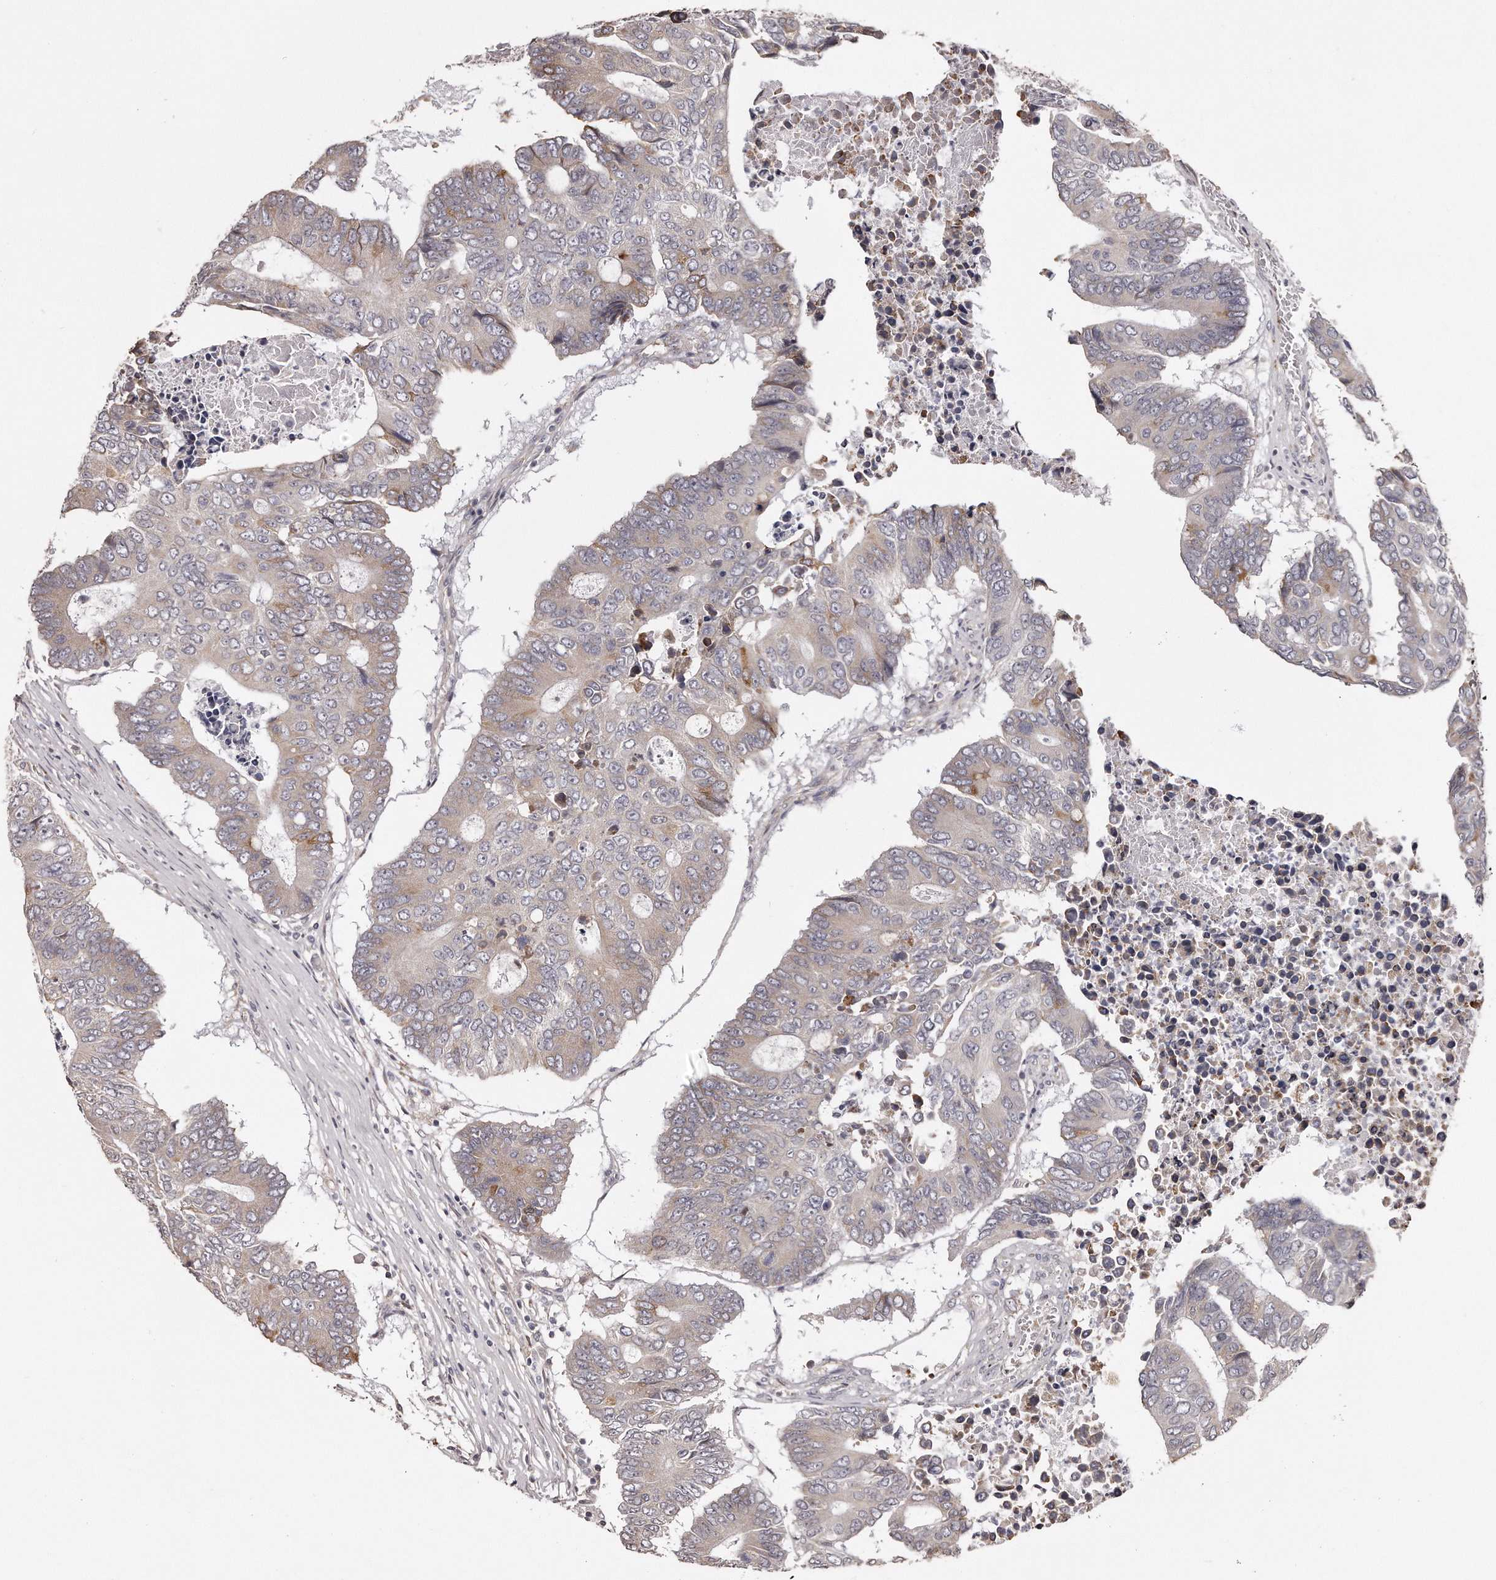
{"staining": {"intensity": "weak", "quantity": "<25%", "location": "cytoplasmic/membranous"}, "tissue": "colorectal cancer", "cell_type": "Tumor cells", "image_type": "cancer", "snomed": [{"axis": "morphology", "description": "Adenocarcinoma, NOS"}, {"axis": "topography", "description": "Colon"}], "caption": "Tumor cells are negative for brown protein staining in colorectal adenocarcinoma. (Brightfield microscopy of DAB (3,3'-diaminobenzidine) immunohistochemistry (IHC) at high magnification).", "gene": "TRAPPC14", "patient": {"sex": "male", "age": 87}}